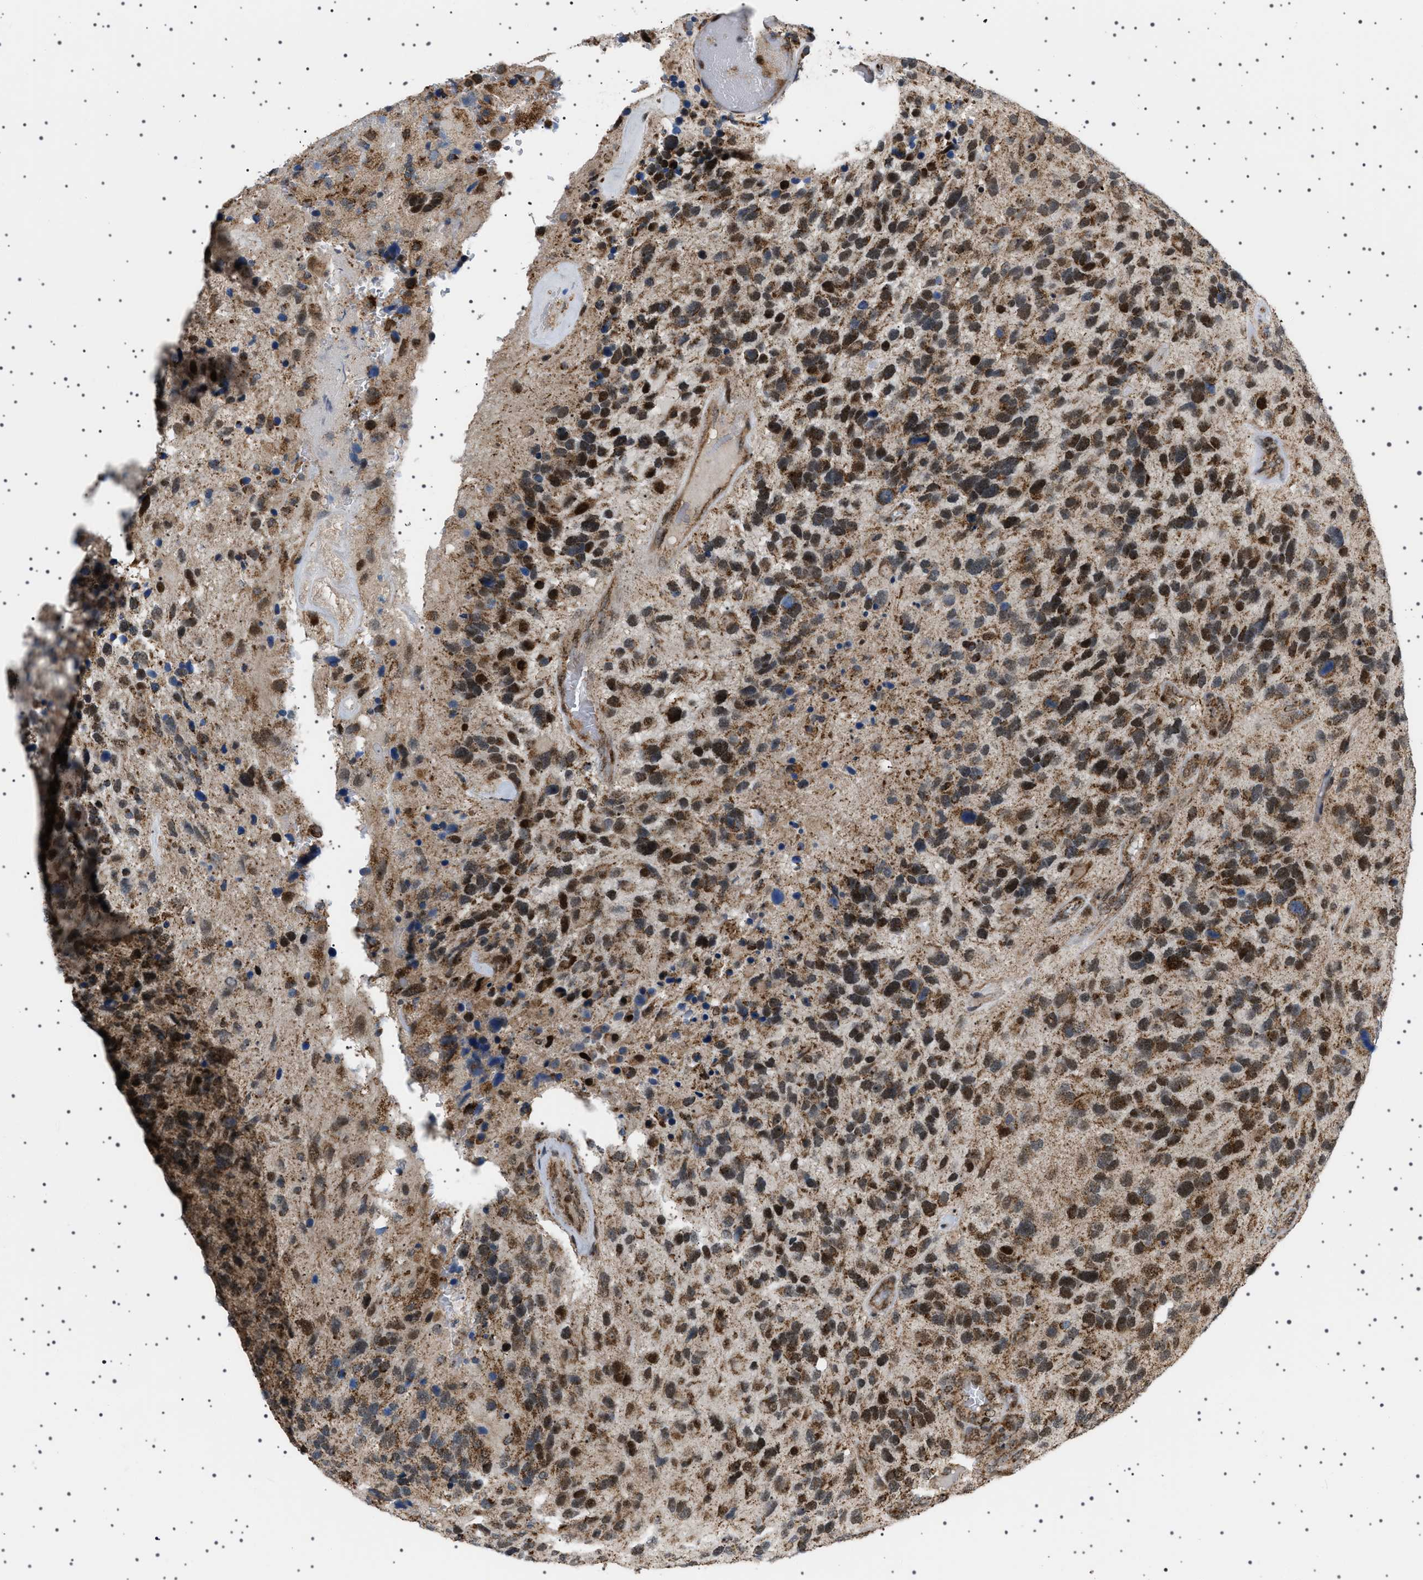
{"staining": {"intensity": "strong", "quantity": "25%-75%", "location": "cytoplasmic/membranous,nuclear"}, "tissue": "glioma", "cell_type": "Tumor cells", "image_type": "cancer", "snomed": [{"axis": "morphology", "description": "Glioma, malignant, High grade"}, {"axis": "topography", "description": "Brain"}], "caption": "An image showing strong cytoplasmic/membranous and nuclear expression in approximately 25%-75% of tumor cells in glioma, as visualized by brown immunohistochemical staining.", "gene": "MELK", "patient": {"sex": "female", "age": 58}}